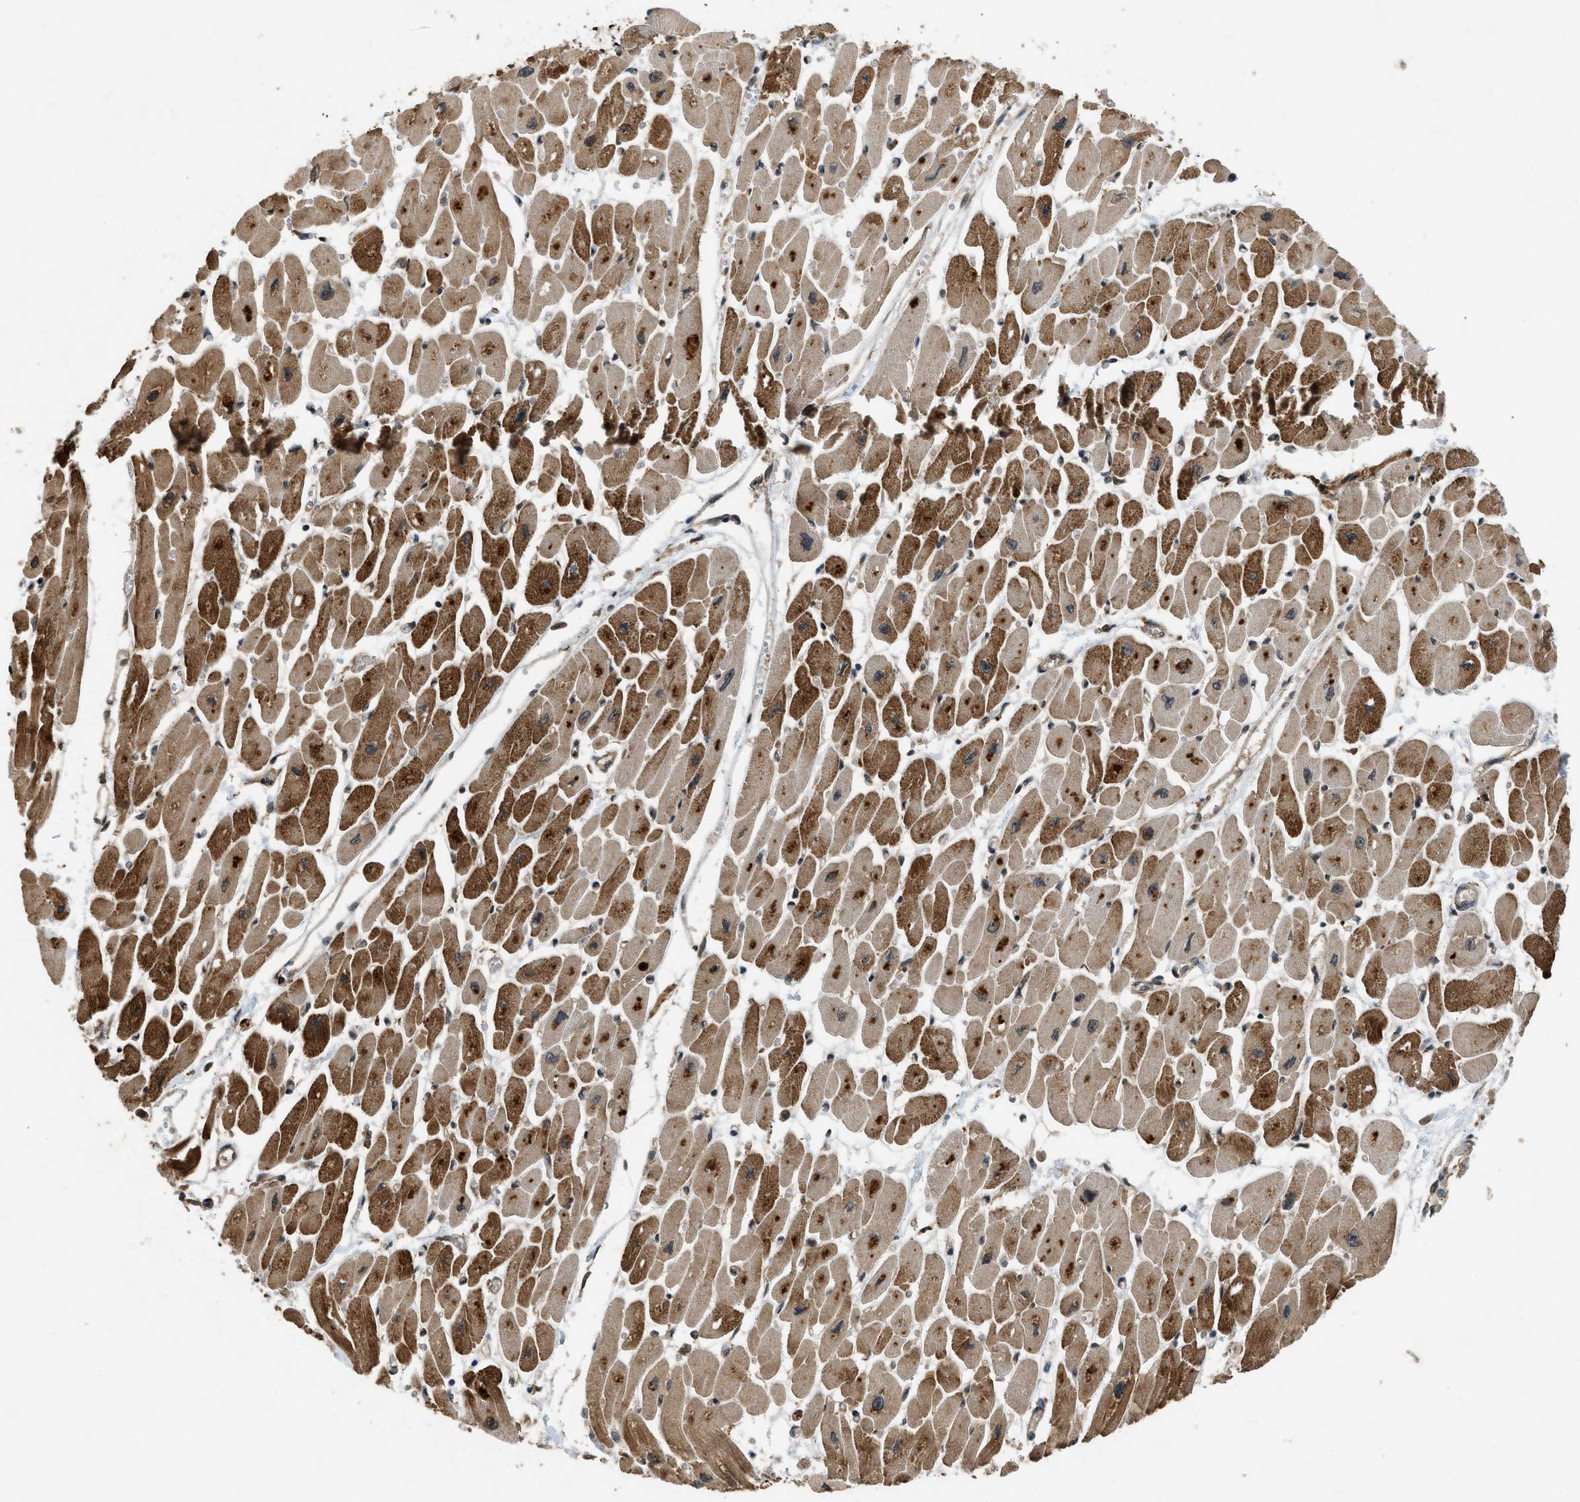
{"staining": {"intensity": "strong", "quantity": ">75%", "location": "cytoplasmic/membranous,nuclear"}, "tissue": "heart muscle", "cell_type": "Cardiomyocytes", "image_type": "normal", "snomed": [{"axis": "morphology", "description": "Normal tissue, NOS"}, {"axis": "topography", "description": "Heart"}], "caption": "IHC (DAB) staining of unremarkable human heart muscle exhibits strong cytoplasmic/membranous,nuclear protein expression in about >75% of cardiomyocytes.", "gene": "TXNL1", "patient": {"sex": "female", "age": 54}}